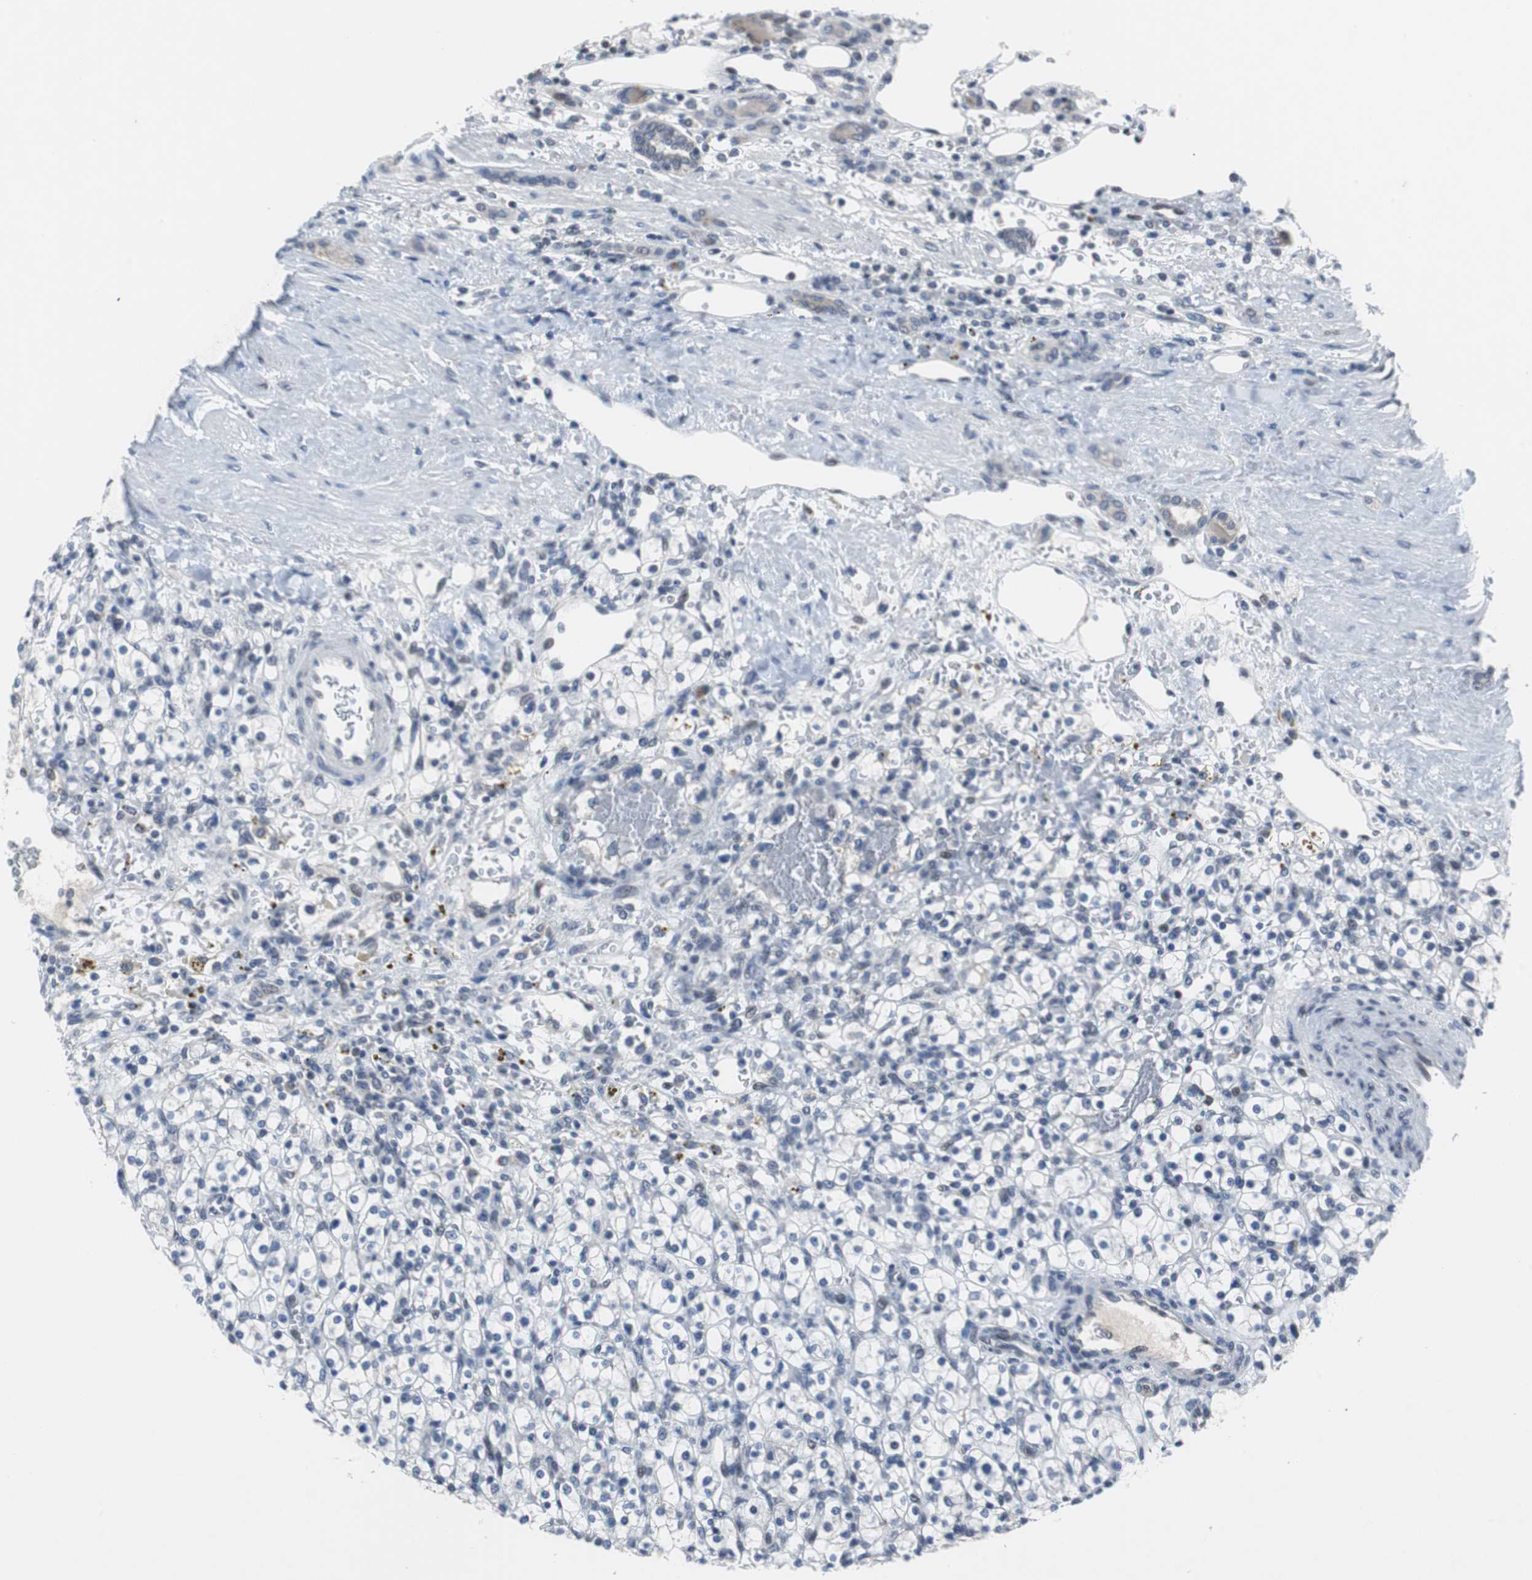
{"staining": {"intensity": "negative", "quantity": "none", "location": "none"}, "tissue": "renal cancer", "cell_type": "Tumor cells", "image_type": "cancer", "snomed": [{"axis": "morphology", "description": "Normal tissue, NOS"}, {"axis": "morphology", "description": "Adenocarcinoma, NOS"}, {"axis": "topography", "description": "Kidney"}], "caption": "A photomicrograph of renal adenocarcinoma stained for a protein demonstrates no brown staining in tumor cells. (Stains: DAB (3,3'-diaminobenzidine) immunohistochemistry with hematoxylin counter stain, Microscopy: brightfield microscopy at high magnification).", "gene": "TP63", "patient": {"sex": "female", "age": 55}}